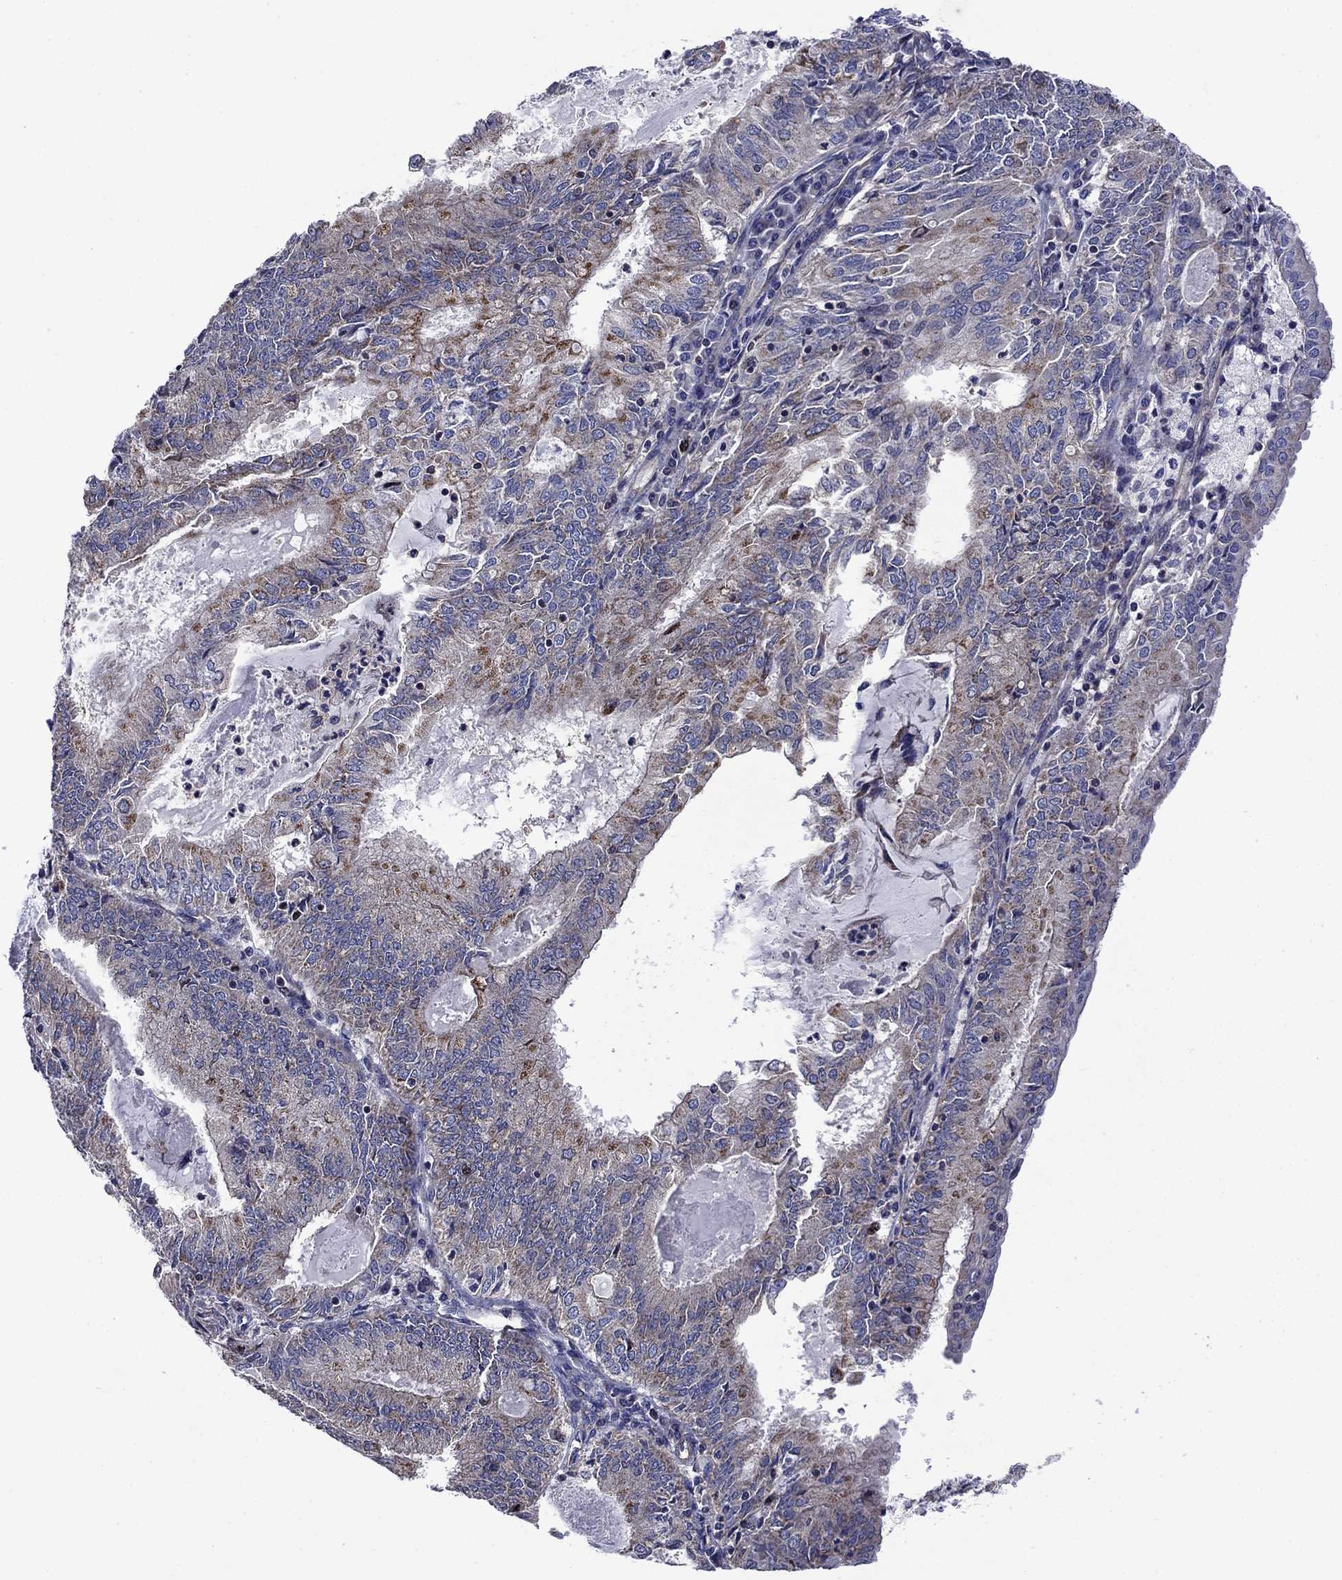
{"staining": {"intensity": "moderate", "quantity": "<25%", "location": "cytoplasmic/membranous"}, "tissue": "endometrial cancer", "cell_type": "Tumor cells", "image_type": "cancer", "snomed": [{"axis": "morphology", "description": "Adenocarcinoma, NOS"}, {"axis": "topography", "description": "Endometrium"}], "caption": "Approximately <25% of tumor cells in adenocarcinoma (endometrial) demonstrate moderate cytoplasmic/membranous protein staining as visualized by brown immunohistochemical staining.", "gene": "KIF22", "patient": {"sex": "female", "age": 57}}